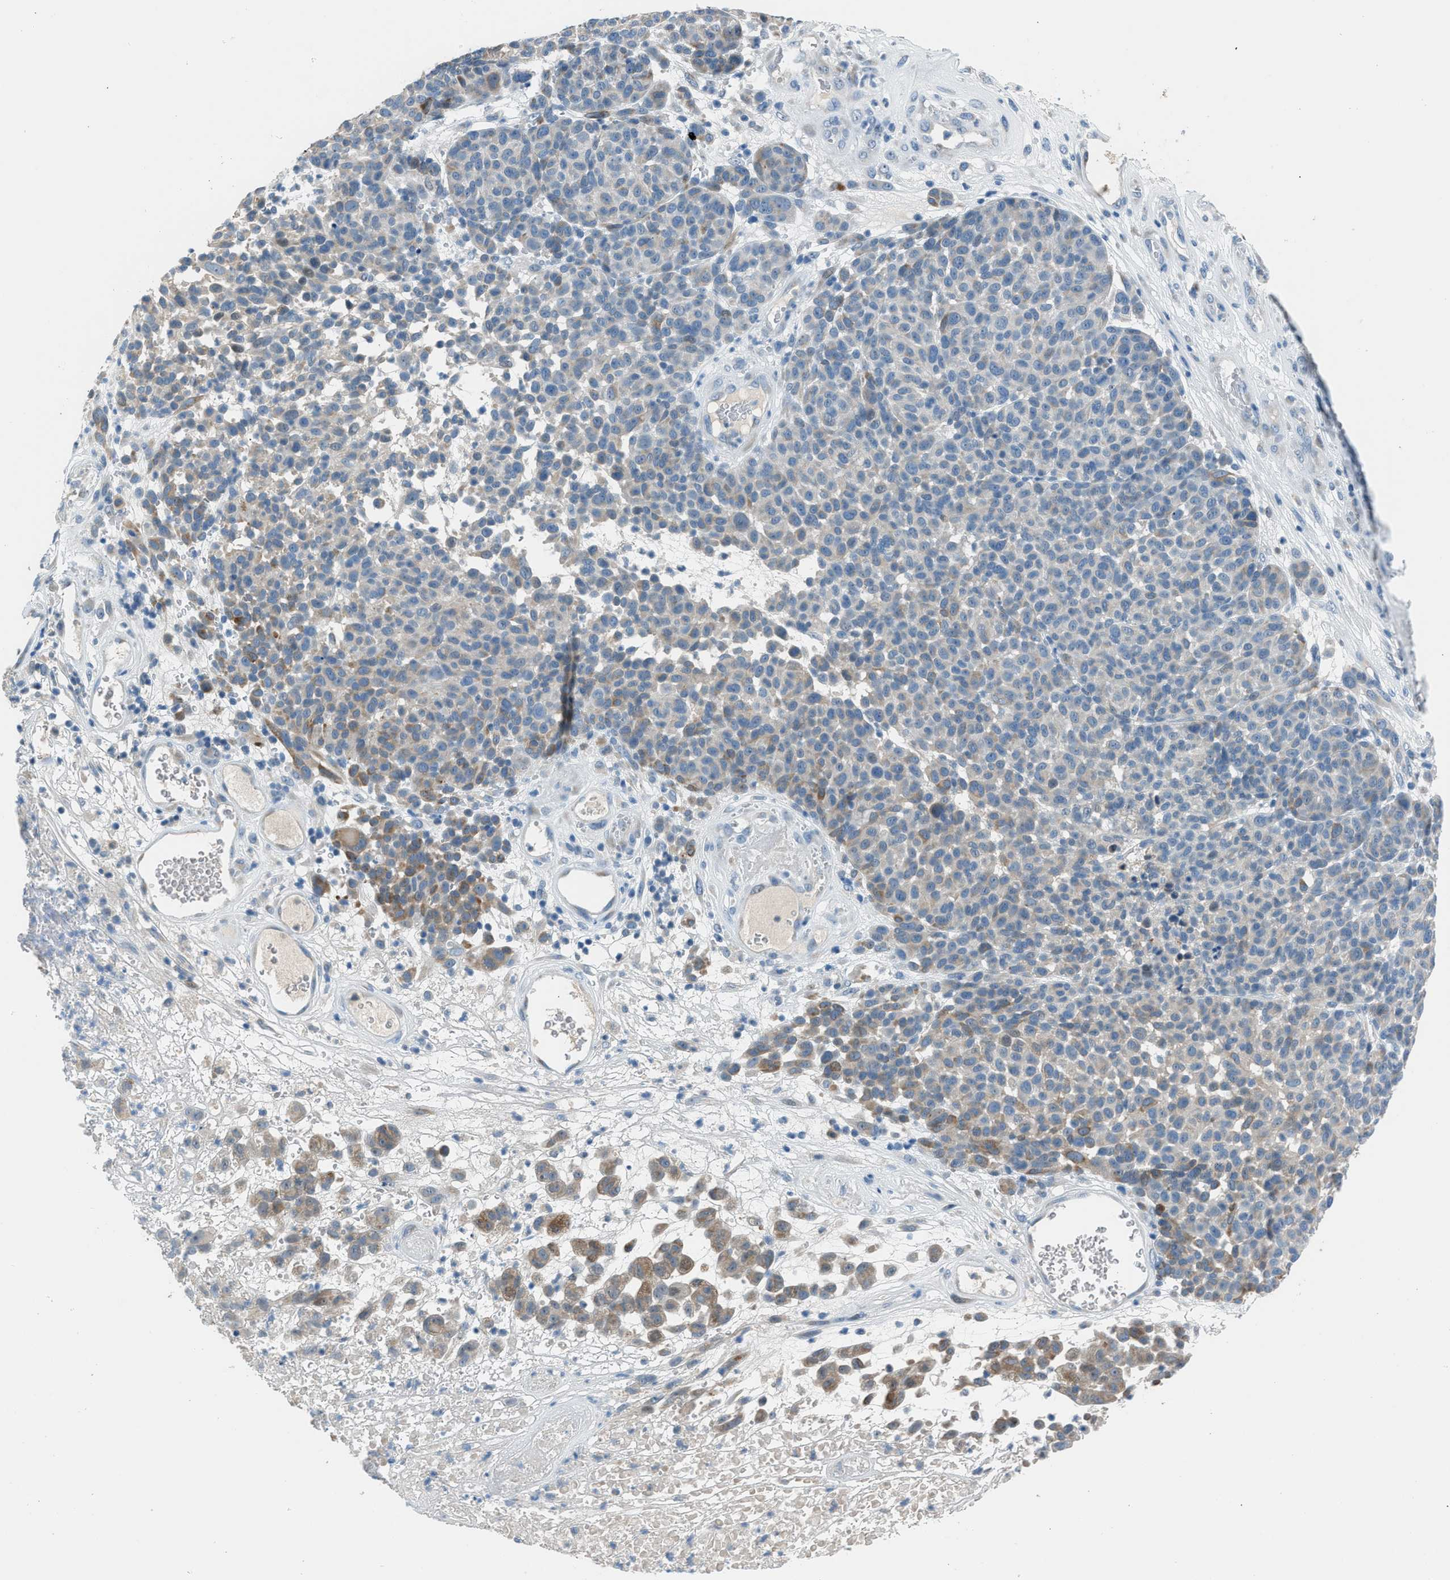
{"staining": {"intensity": "weak", "quantity": "25%-75%", "location": "cytoplasmic/membranous"}, "tissue": "melanoma", "cell_type": "Tumor cells", "image_type": "cancer", "snomed": [{"axis": "morphology", "description": "Malignant melanoma, NOS"}, {"axis": "topography", "description": "Skin"}], "caption": "High-magnification brightfield microscopy of malignant melanoma stained with DAB (3,3'-diaminobenzidine) (brown) and counterstained with hematoxylin (blue). tumor cells exhibit weak cytoplasmic/membranous staining is identified in approximately25%-75% of cells.", "gene": "RNF41", "patient": {"sex": "male", "age": 59}}